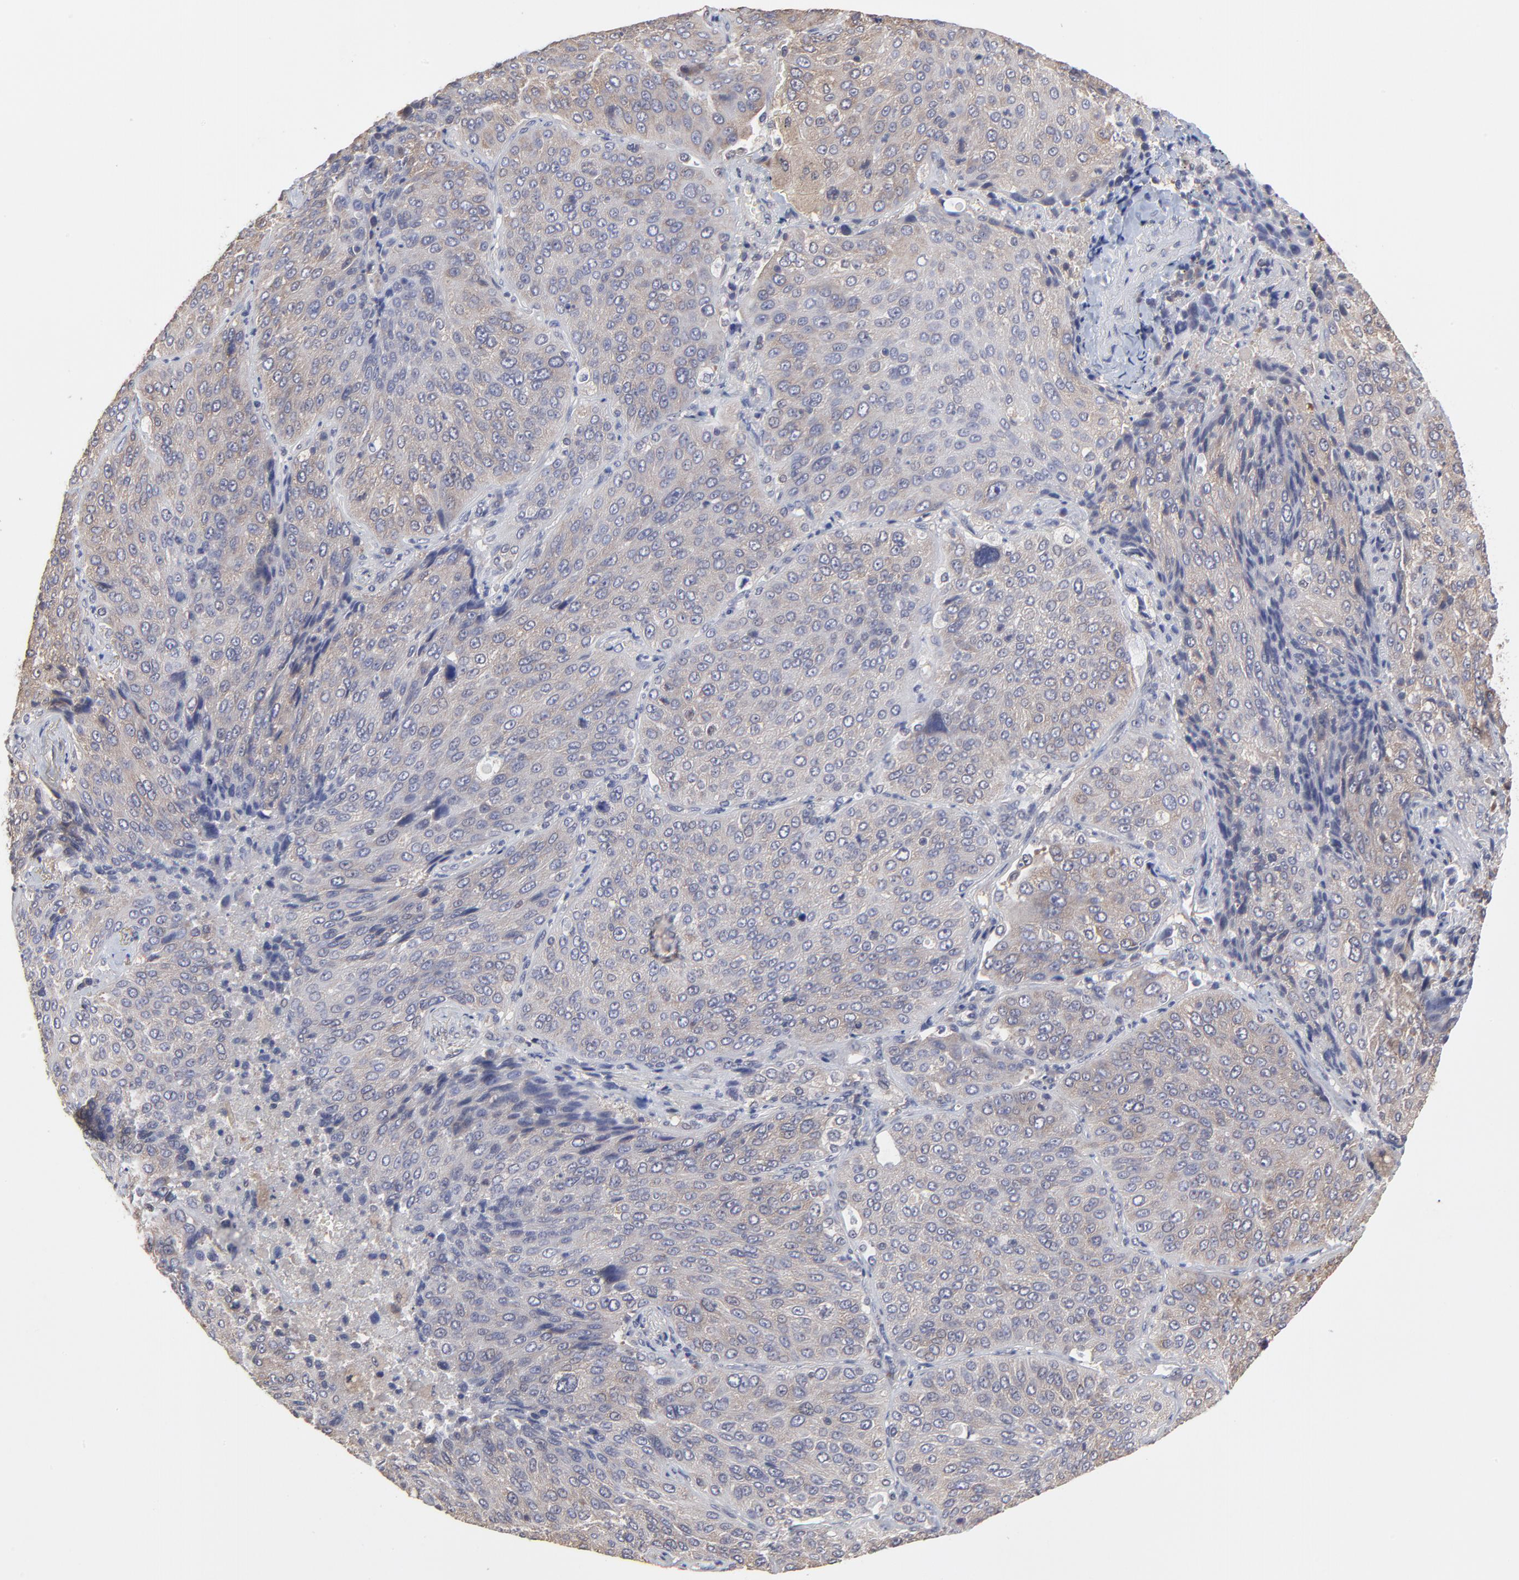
{"staining": {"intensity": "weak", "quantity": "25%-75%", "location": "cytoplasmic/membranous"}, "tissue": "lung cancer", "cell_type": "Tumor cells", "image_type": "cancer", "snomed": [{"axis": "morphology", "description": "Squamous cell carcinoma, NOS"}, {"axis": "topography", "description": "Lung"}], "caption": "Lung cancer stained with DAB immunohistochemistry exhibits low levels of weak cytoplasmic/membranous positivity in about 25%-75% of tumor cells.", "gene": "CCT2", "patient": {"sex": "male", "age": 54}}